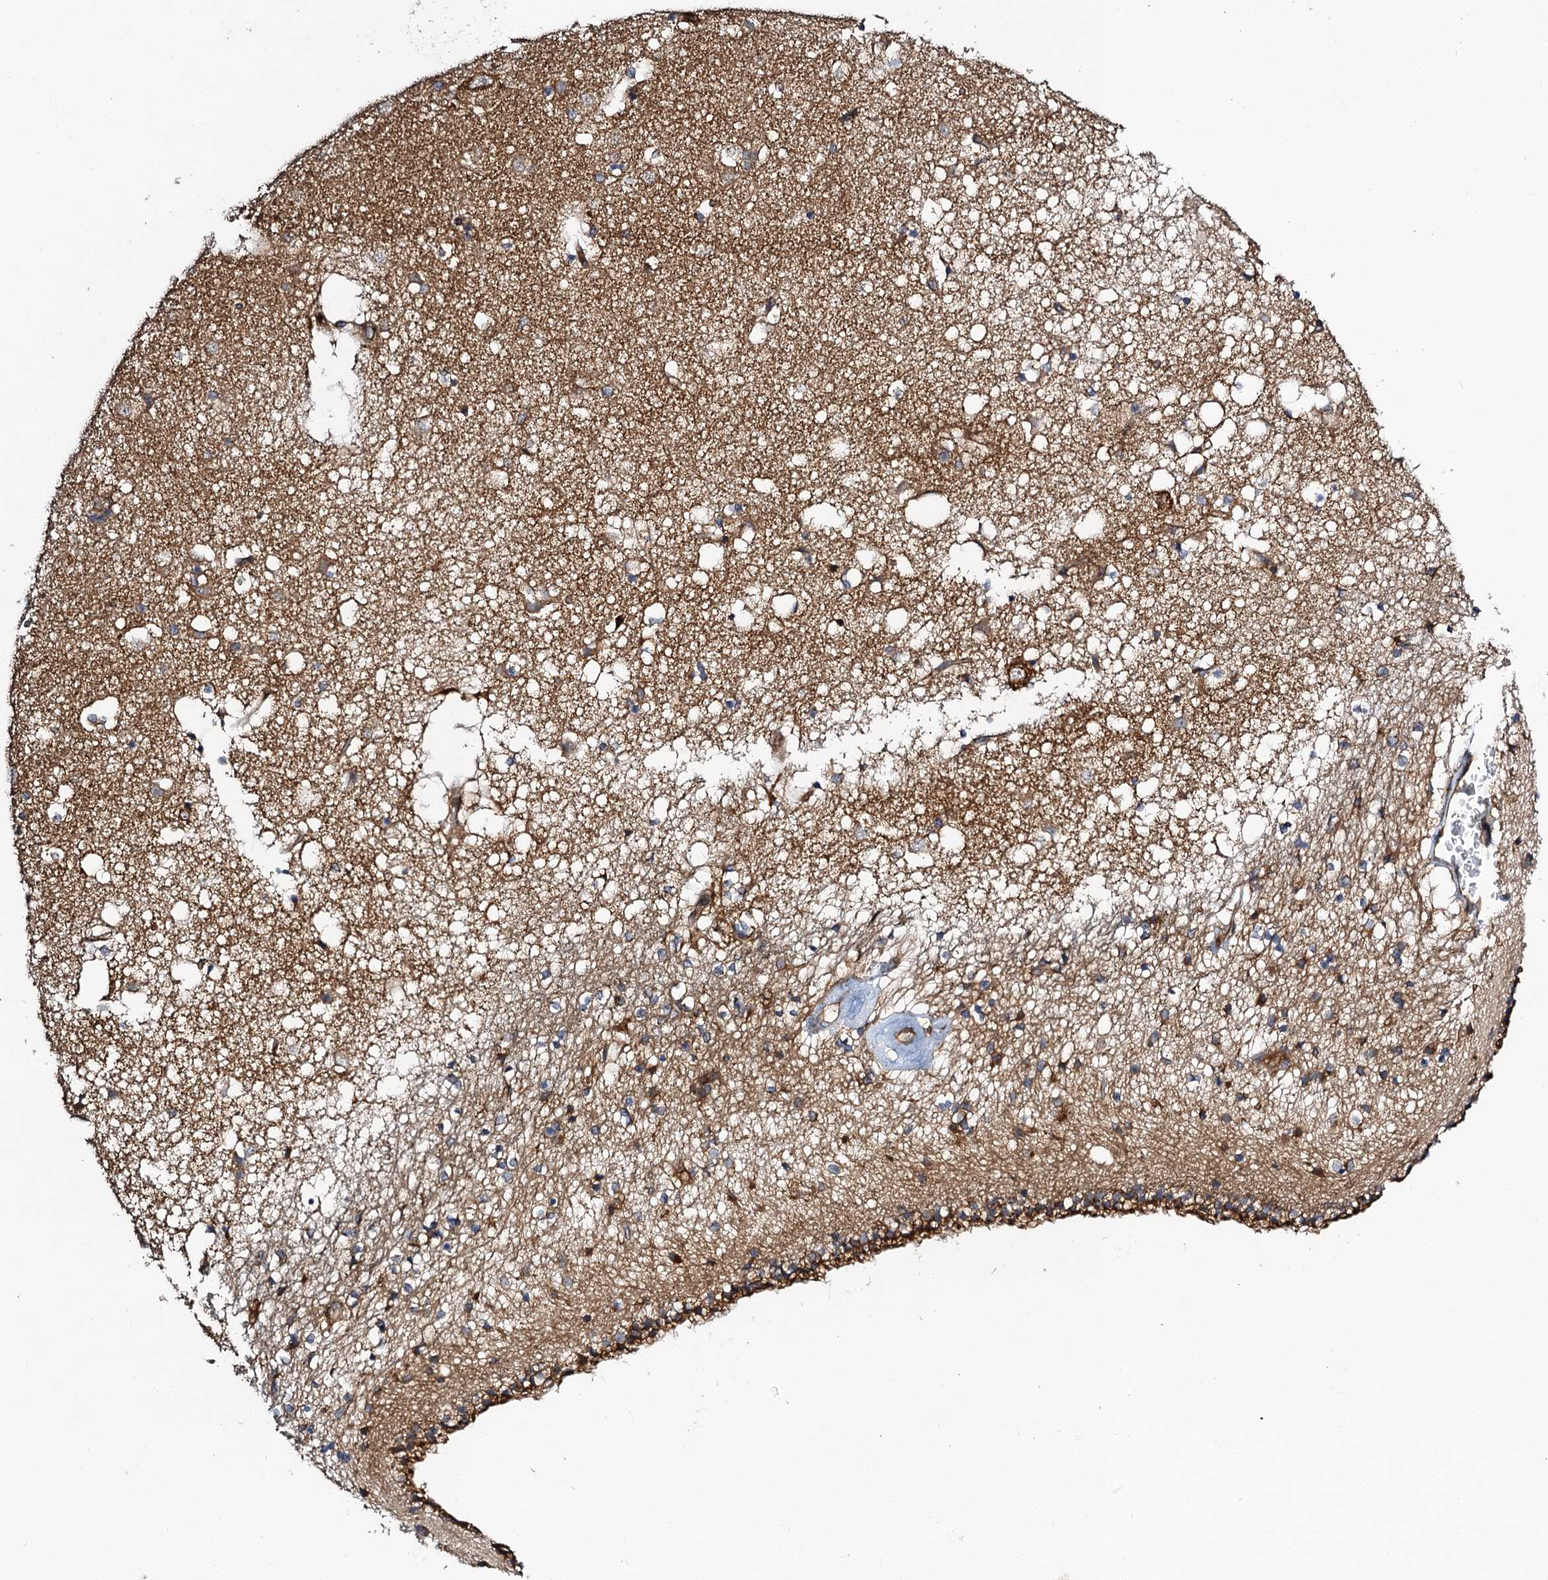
{"staining": {"intensity": "moderate", "quantity": "25%-75%", "location": "cytoplasmic/membranous"}, "tissue": "caudate", "cell_type": "Glial cells", "image_type": "normal", "snomed": [{"axis": "morphology", "description": "Normal tissue, NOS"}, {"axis": "topography", "description": "Lateral ventricle wall"}], "caption": "Protein analysis of unremarkable caudate exhibits moderate cytoplasmic/membranous staining in approximately 25%-75% of glial cells.", "gene": "MDM1", "patient": {"sex": "male", "age": 70}}